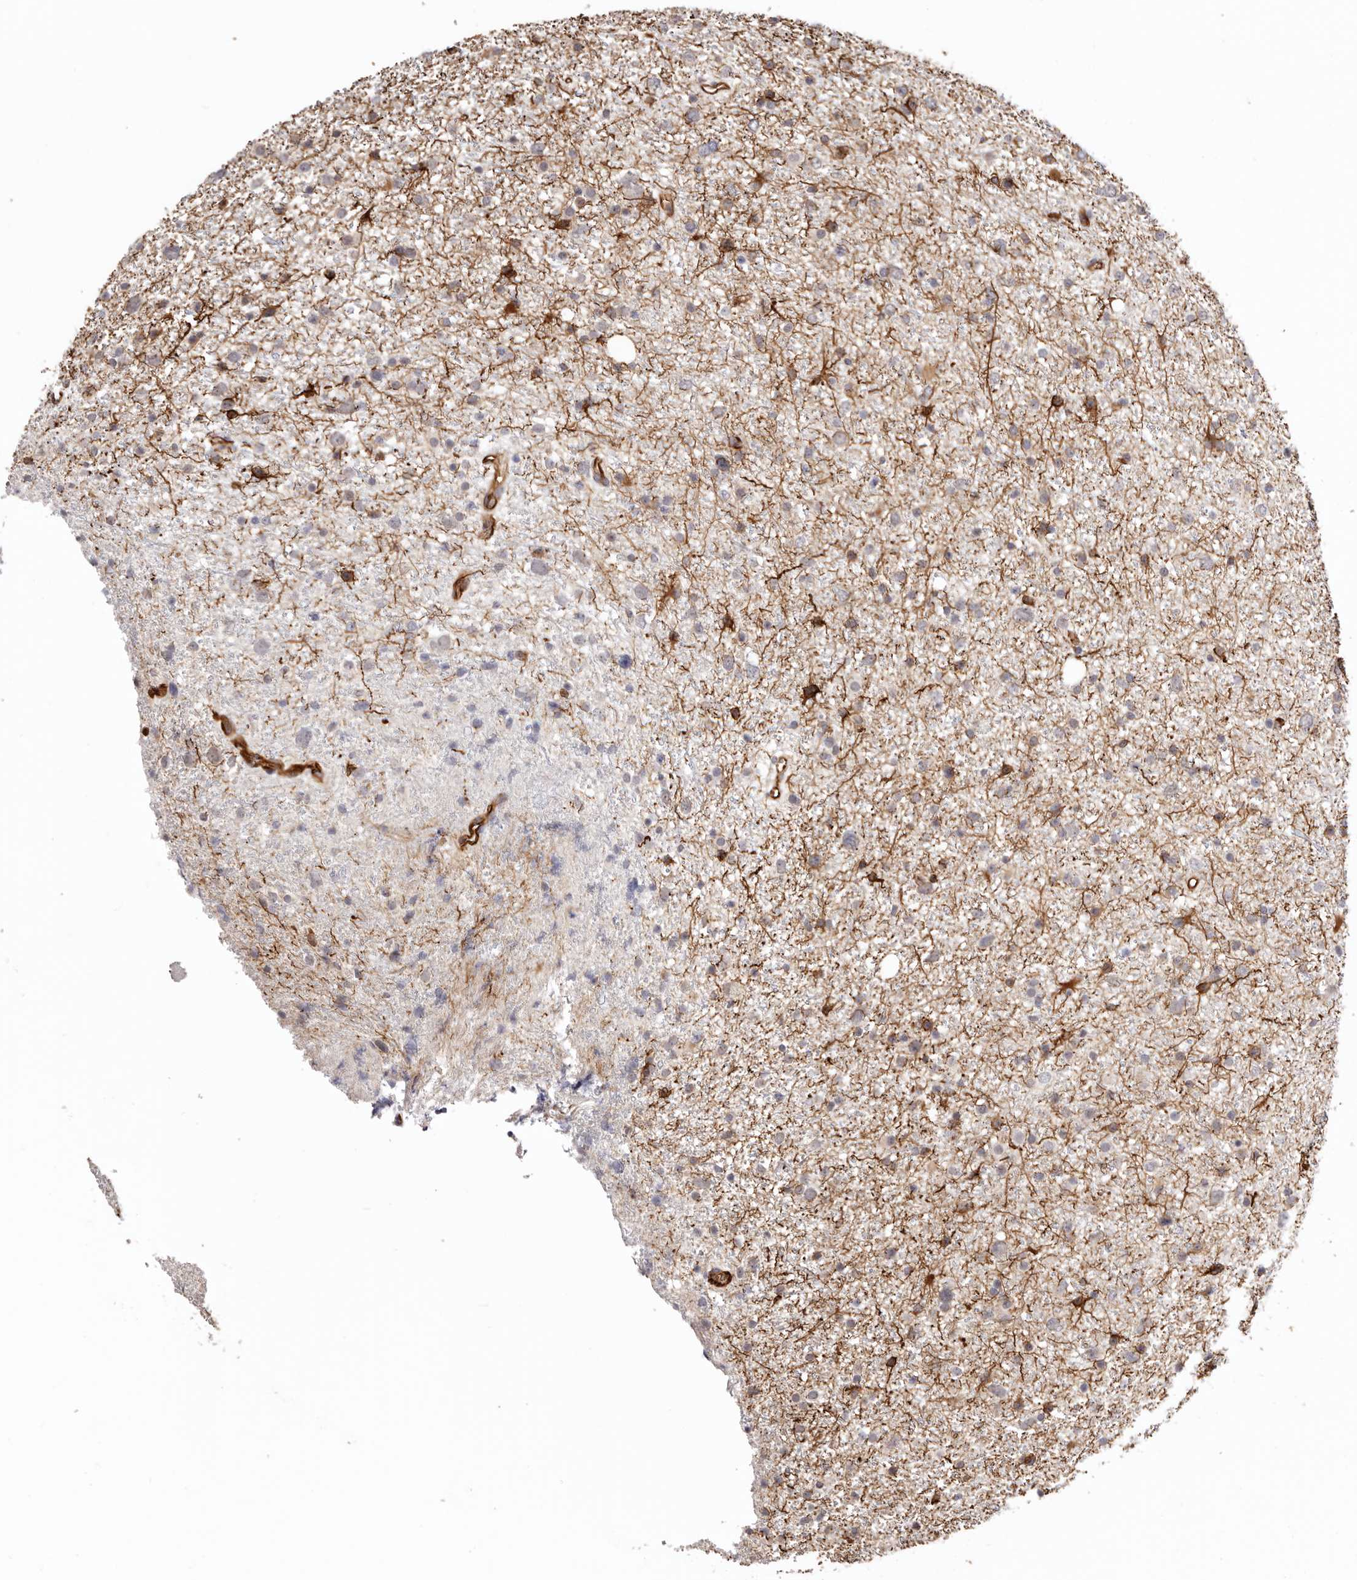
{"staining": {"intensity": "weak", "quantity": "<25%", "location": "cytoplasmic/membranous"}, "tissue": "glioma", "cell_type": "Tumor cells", "image_type": "cancer", "snomed": [{"axis": "morphology", "description": "Glioma, malignant, Low grade"}, {"axis": "topography", "description": "Cerebral cortex"}], "caption": "Tumor cells show no significant staining in glioma. The staining is performed using DAB (3,3'-diaminobenzidine) brown chromogen with nuclei counter-stained in using hematoxylin.", "gene": "ZNF557", "patient": {"sex": "female", "age": 39}}